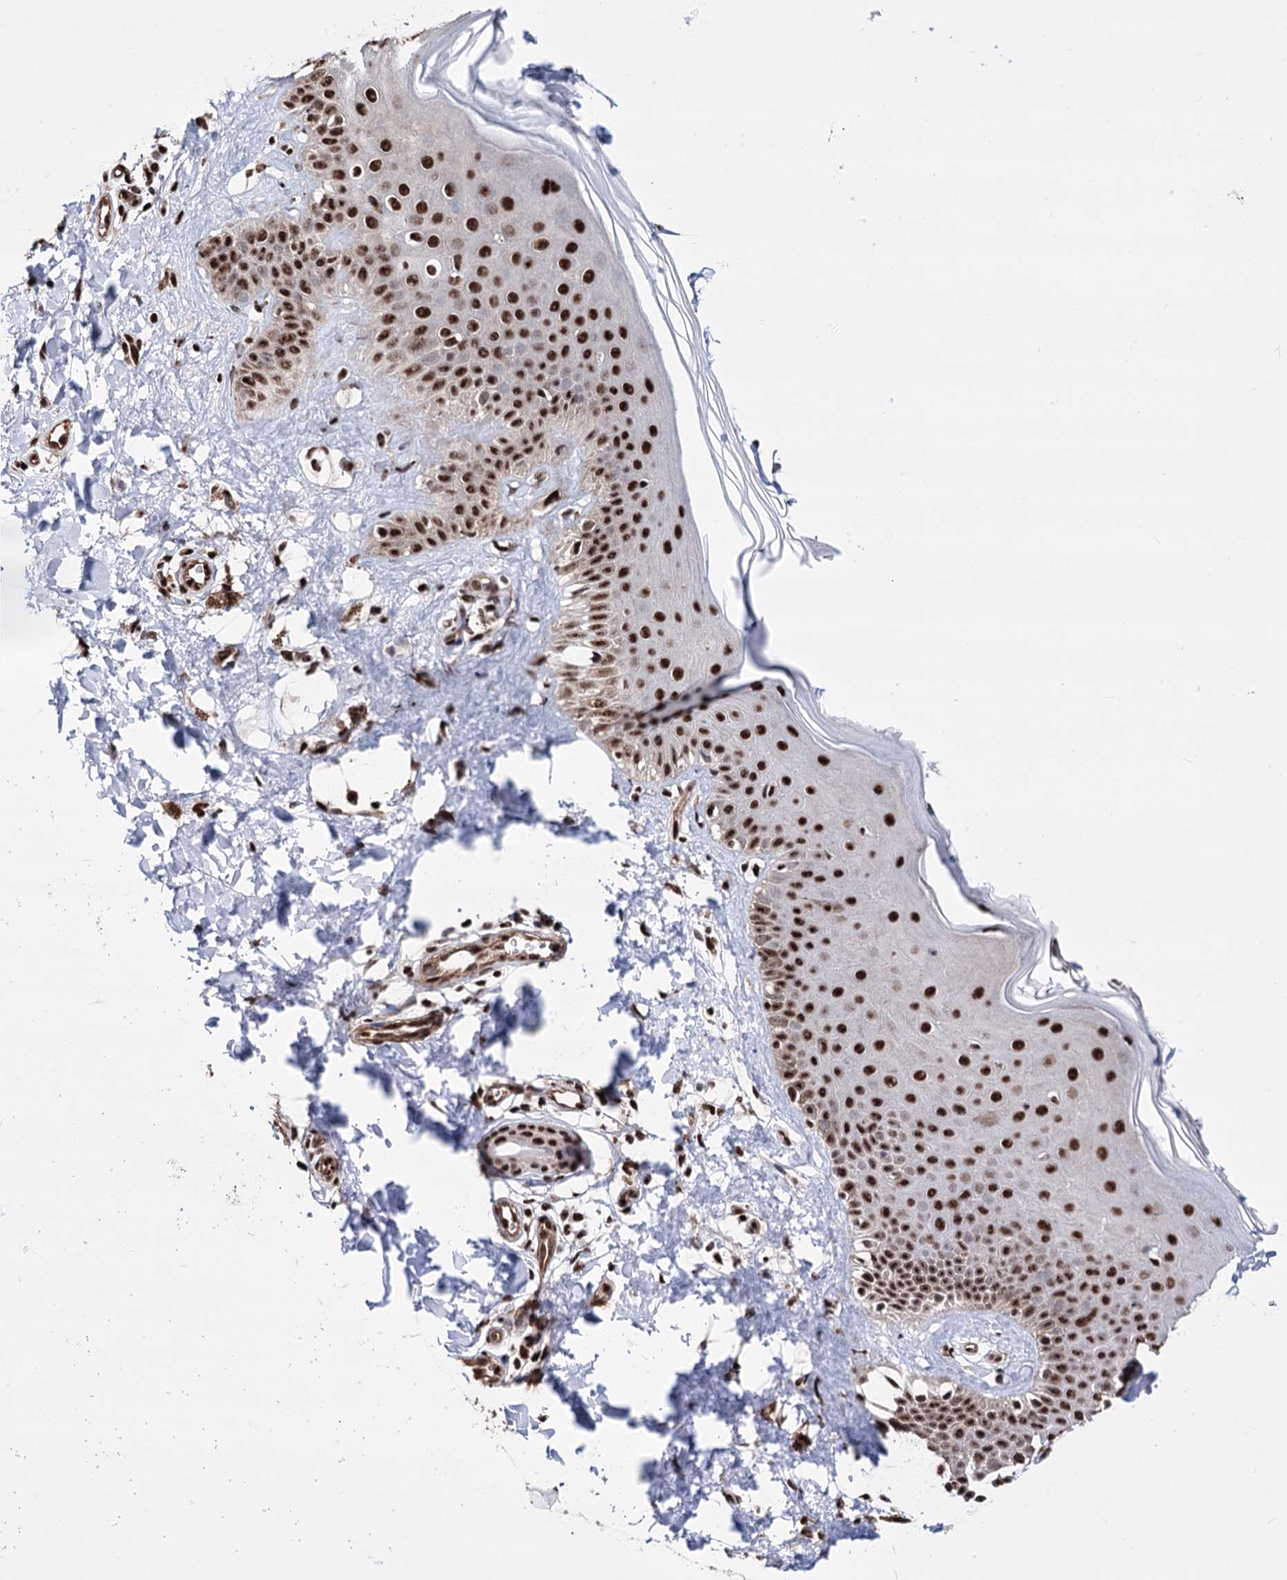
{"staining": {"intensity": "strong", "quantity": "25%-75%", "location": "nuclear"}, "tissue": "skin", "cell_type": "Fibroblasts", "image_type": "normal", "snomed": [{"axis": "morphology", "description": "Normal tissue, NOS"}, {"axis": "topography", "description": "Skin"}], "caption": "Immunohistochemistry (IHC) image of benign skin: human skin stained using immunohistochemistry displays high levels of strong protein expression localized specifically in the nuclear of fibroblasts, appearing as a nuclear brown color.", "gene": "CHMP7", "patient": {"sex": "male", "age": 52}}